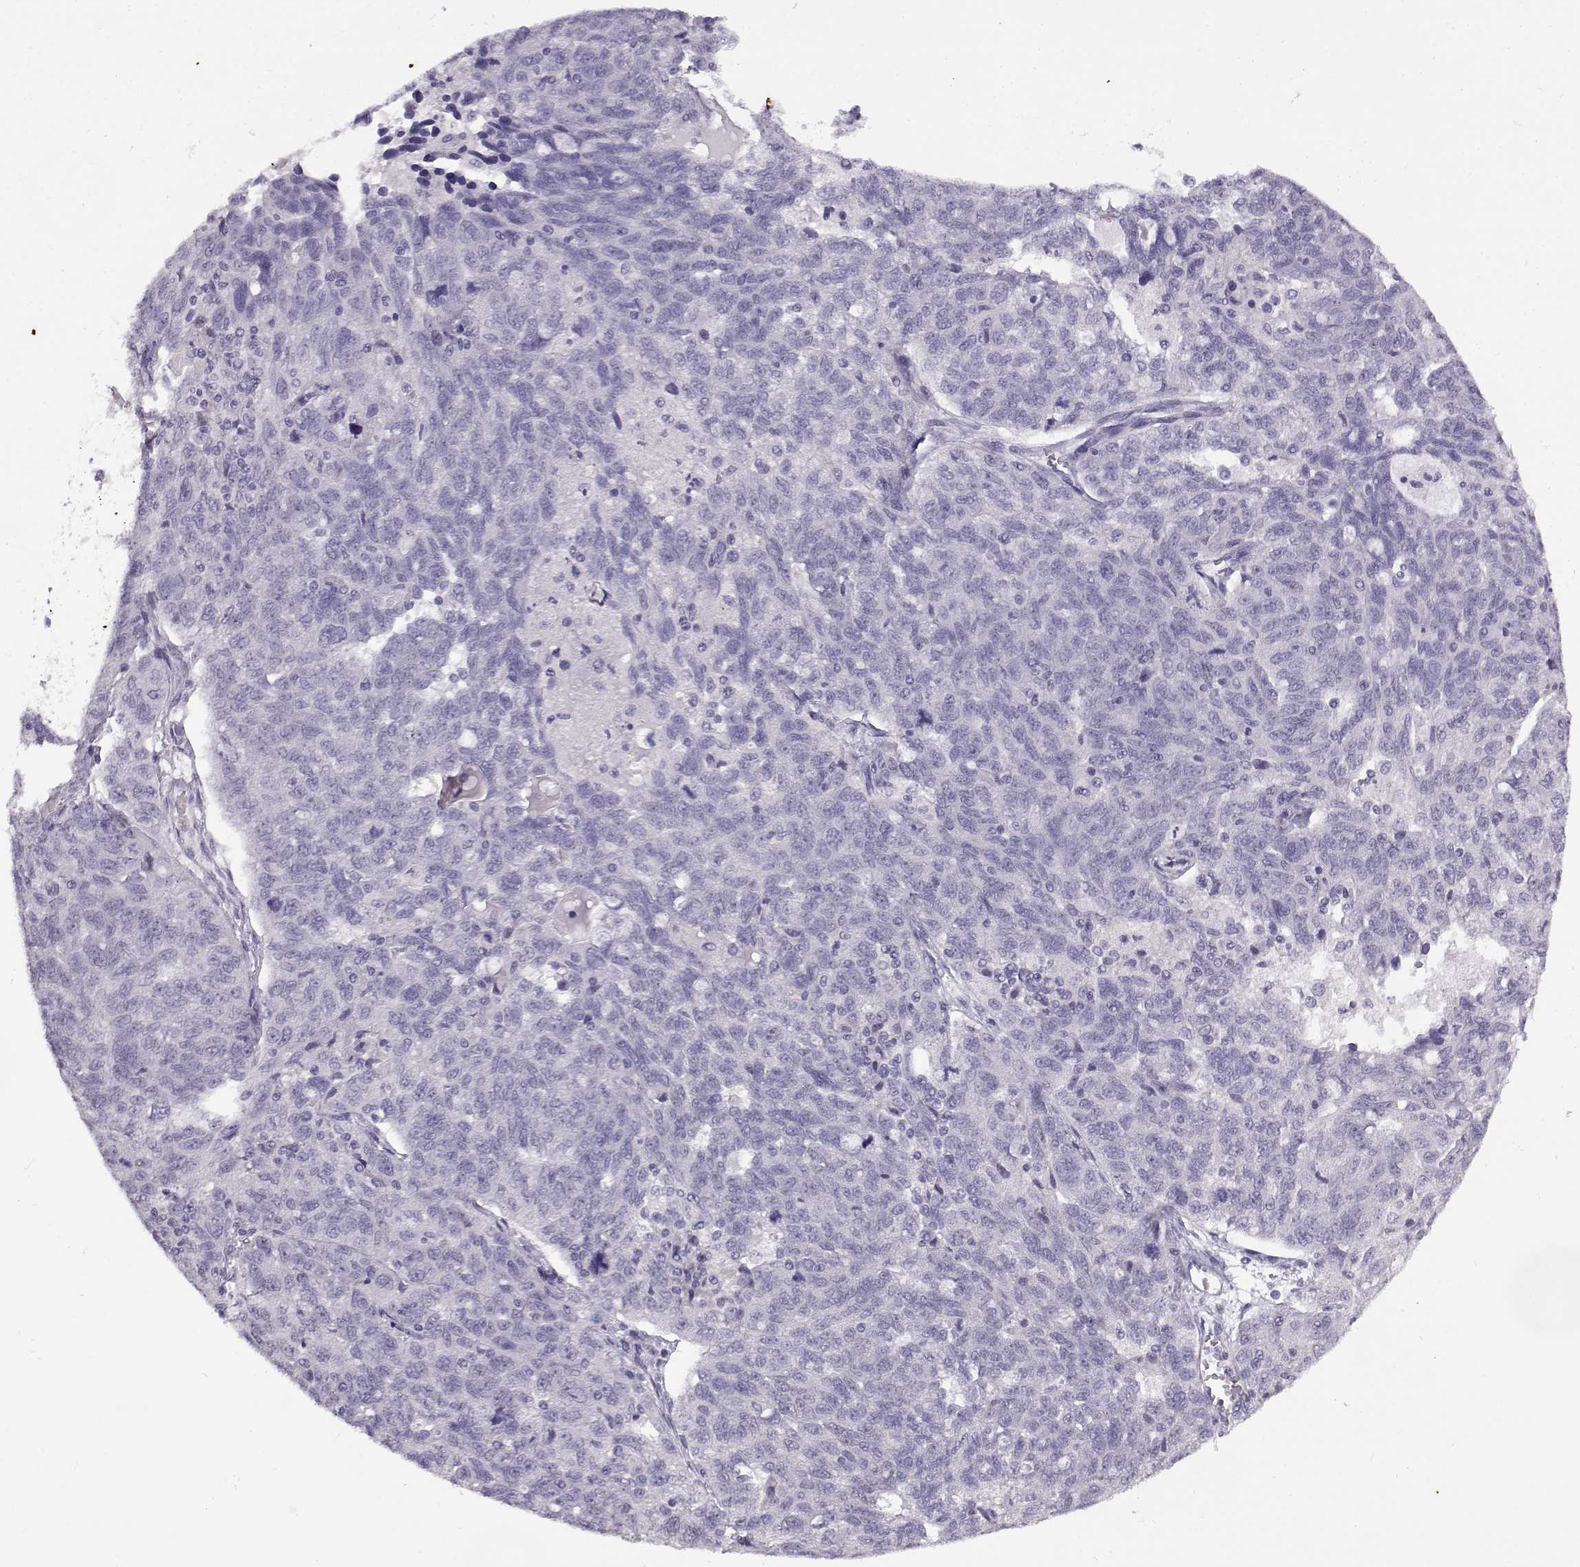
{"staining": {"intensity": "negative", "quantity": "none", "location": "none"}, "tissue": "ovarian cancer", "cell_type": "Tumor cells", "image_type": "cancer", "snomed": [{"axis": "morphology", "description": "Cystadenocarcinoma, serous, NOS"}, {"axis": "topography", "description": "Ovary"}], "caption": "Human ovarian cancer stained for a protein using IHC demonstrates no expression in tumor cells.", "gene": "TEX55", "patient": {"sex": "female", "age": 71}}